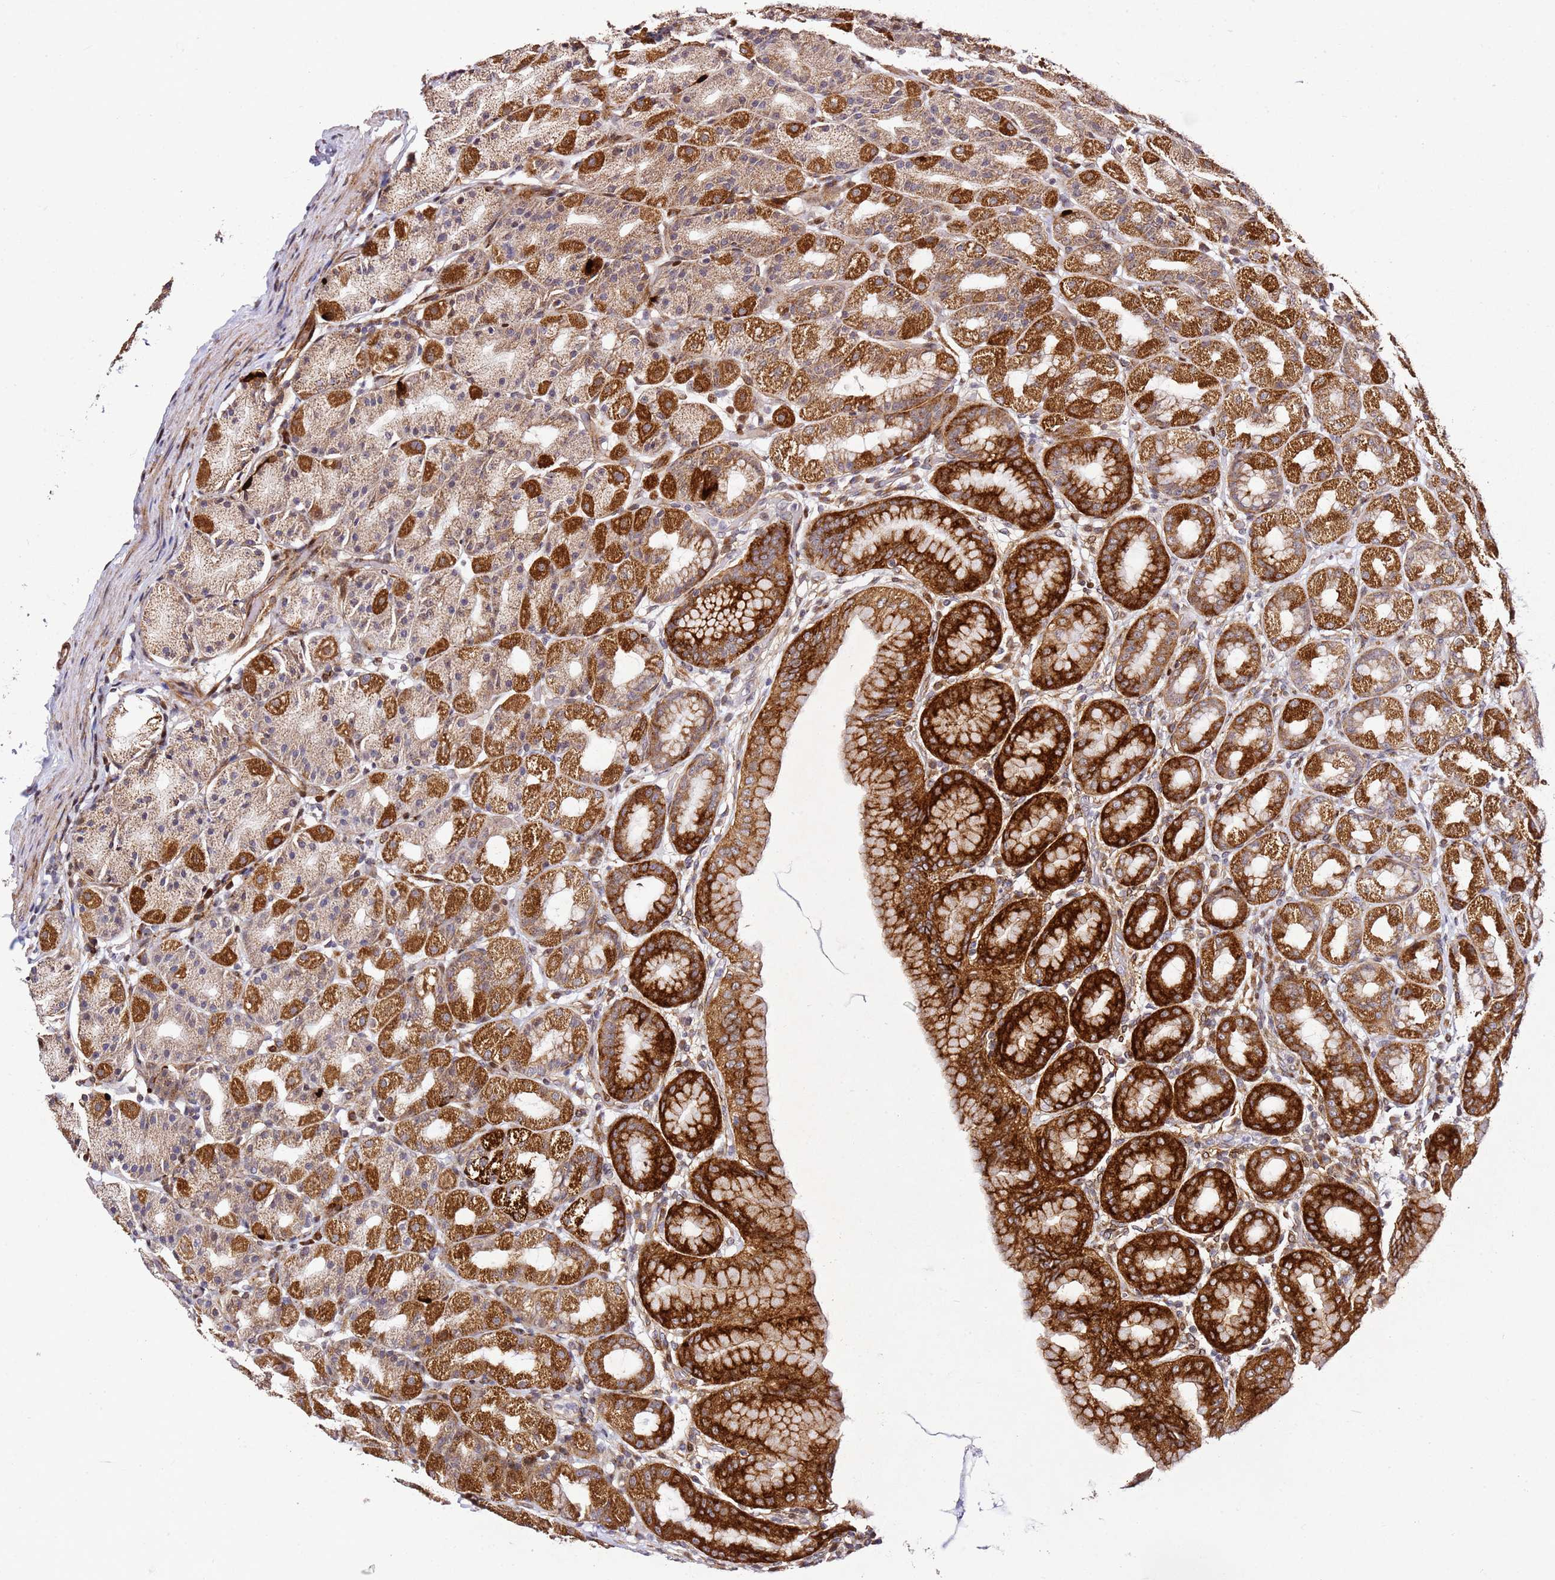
{"staining": {"intensity": "strong", "quantity": "25%-75%", "location": "cytoplasmic/membranous"}, "tissue": "stomach", "cell_type": "Glandular cells", "image_type": "normal", "snomed": [{"axis": "morphology", "description": "Normal tissue, NOS"}, {"axis": "topography", "description": "Stomach, upper"}], "caption": "Brown immunohistochemical staining in benign human stomach shows strong cytoplasmic/membranous positivity in approximately 25%-75% of glandular cells.", "gene": "ZNF296", "patient": {"sex": "male", "age": 68}}